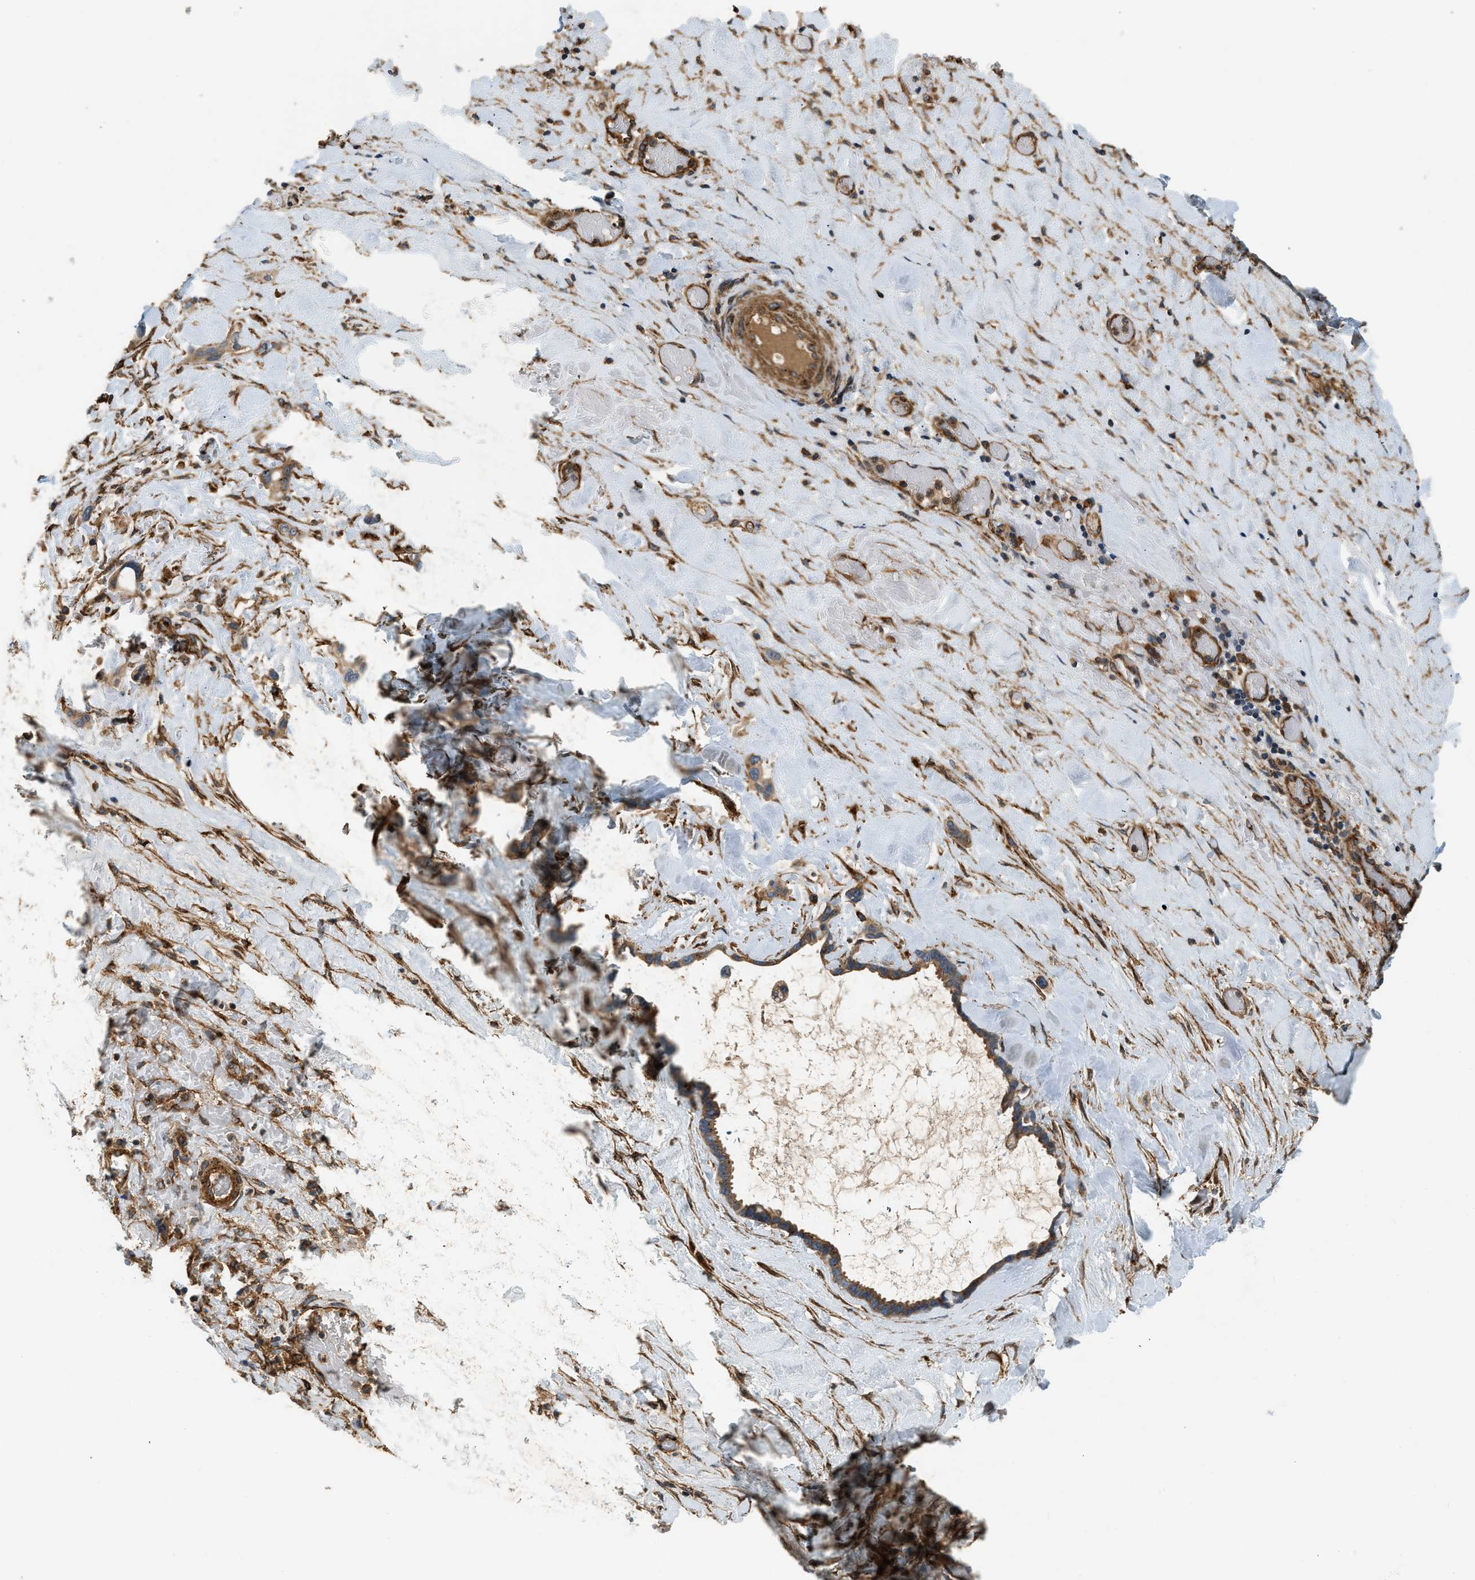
{"staining": {"intensity": "moderate", "quantity": ">75%", "location": "cytoplasmic/membranous"}, "tissue": "liver cancer", "cell_type": "Tumor cells", "image_type": "cancer", "snomed": [{"axis": "morphology", "description": "Cholangiocarcinoma"}, {"axis": "topography", "description": "Liver"}], "caption": "The immunohistochemical stain highlights moderate cytoplasmic/membranous expression in tumor cells of liver cancer tissue.", "gene": "HIP1", "patient": {"sex": "female", "age": 65}}